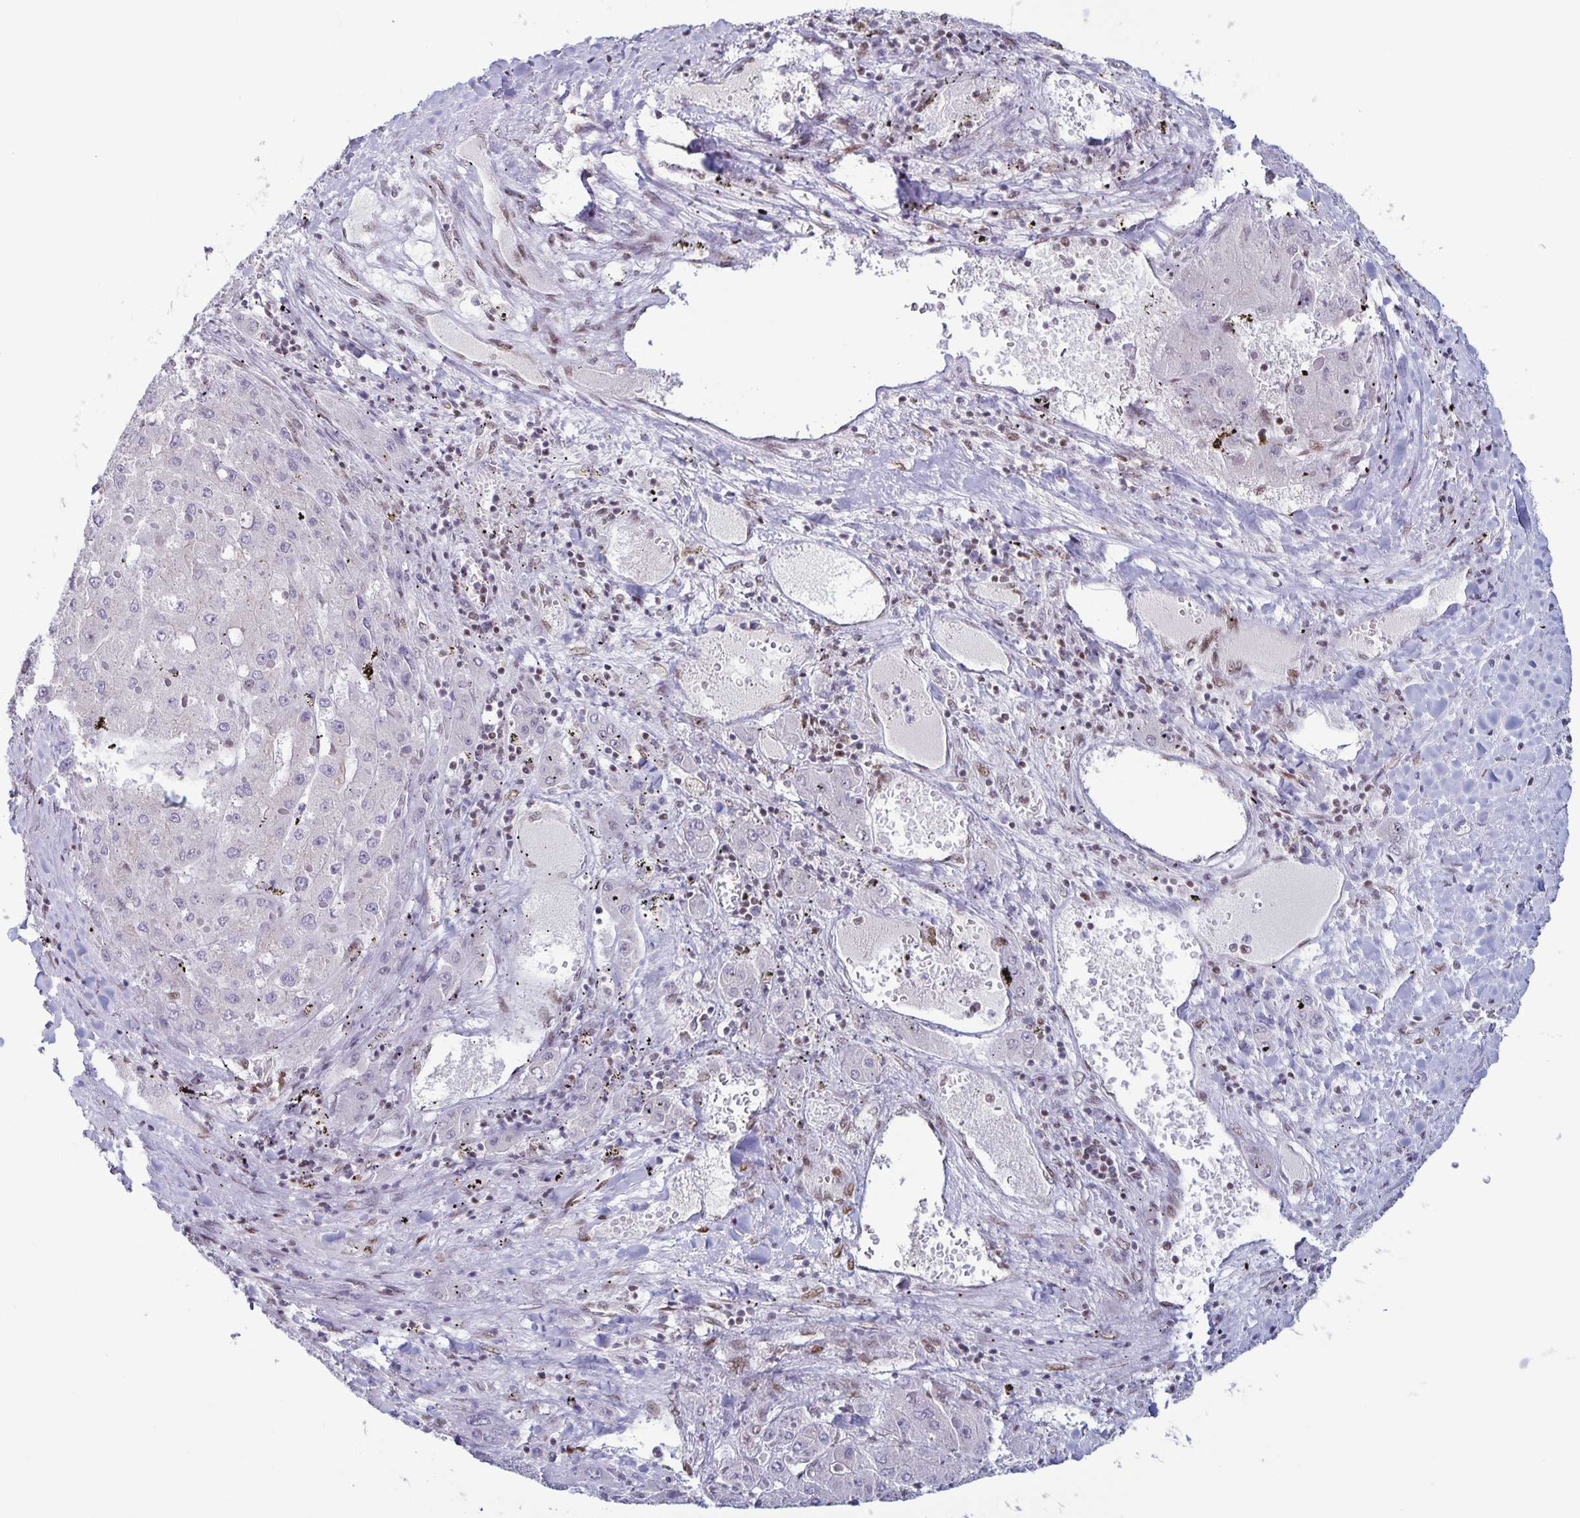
{"staining": {"intensity": "negative", "quantity": "none", "location": "none"}, "tissue": "liver cancer", "cell_type": "Tumor cells", "image_type": "cancer", "snomed": [{"axis": "morphology", "description": "Carcinoma, Hepatocellular, NOS"}, {"axis": "topography", "description": "Liver"}], "caption": "A micrograph of liver cancer stained for a protein demonstrates no brown staining in tumor cells.", "gene": "JUND", "patient": {"sex": "female", "age": 73}}